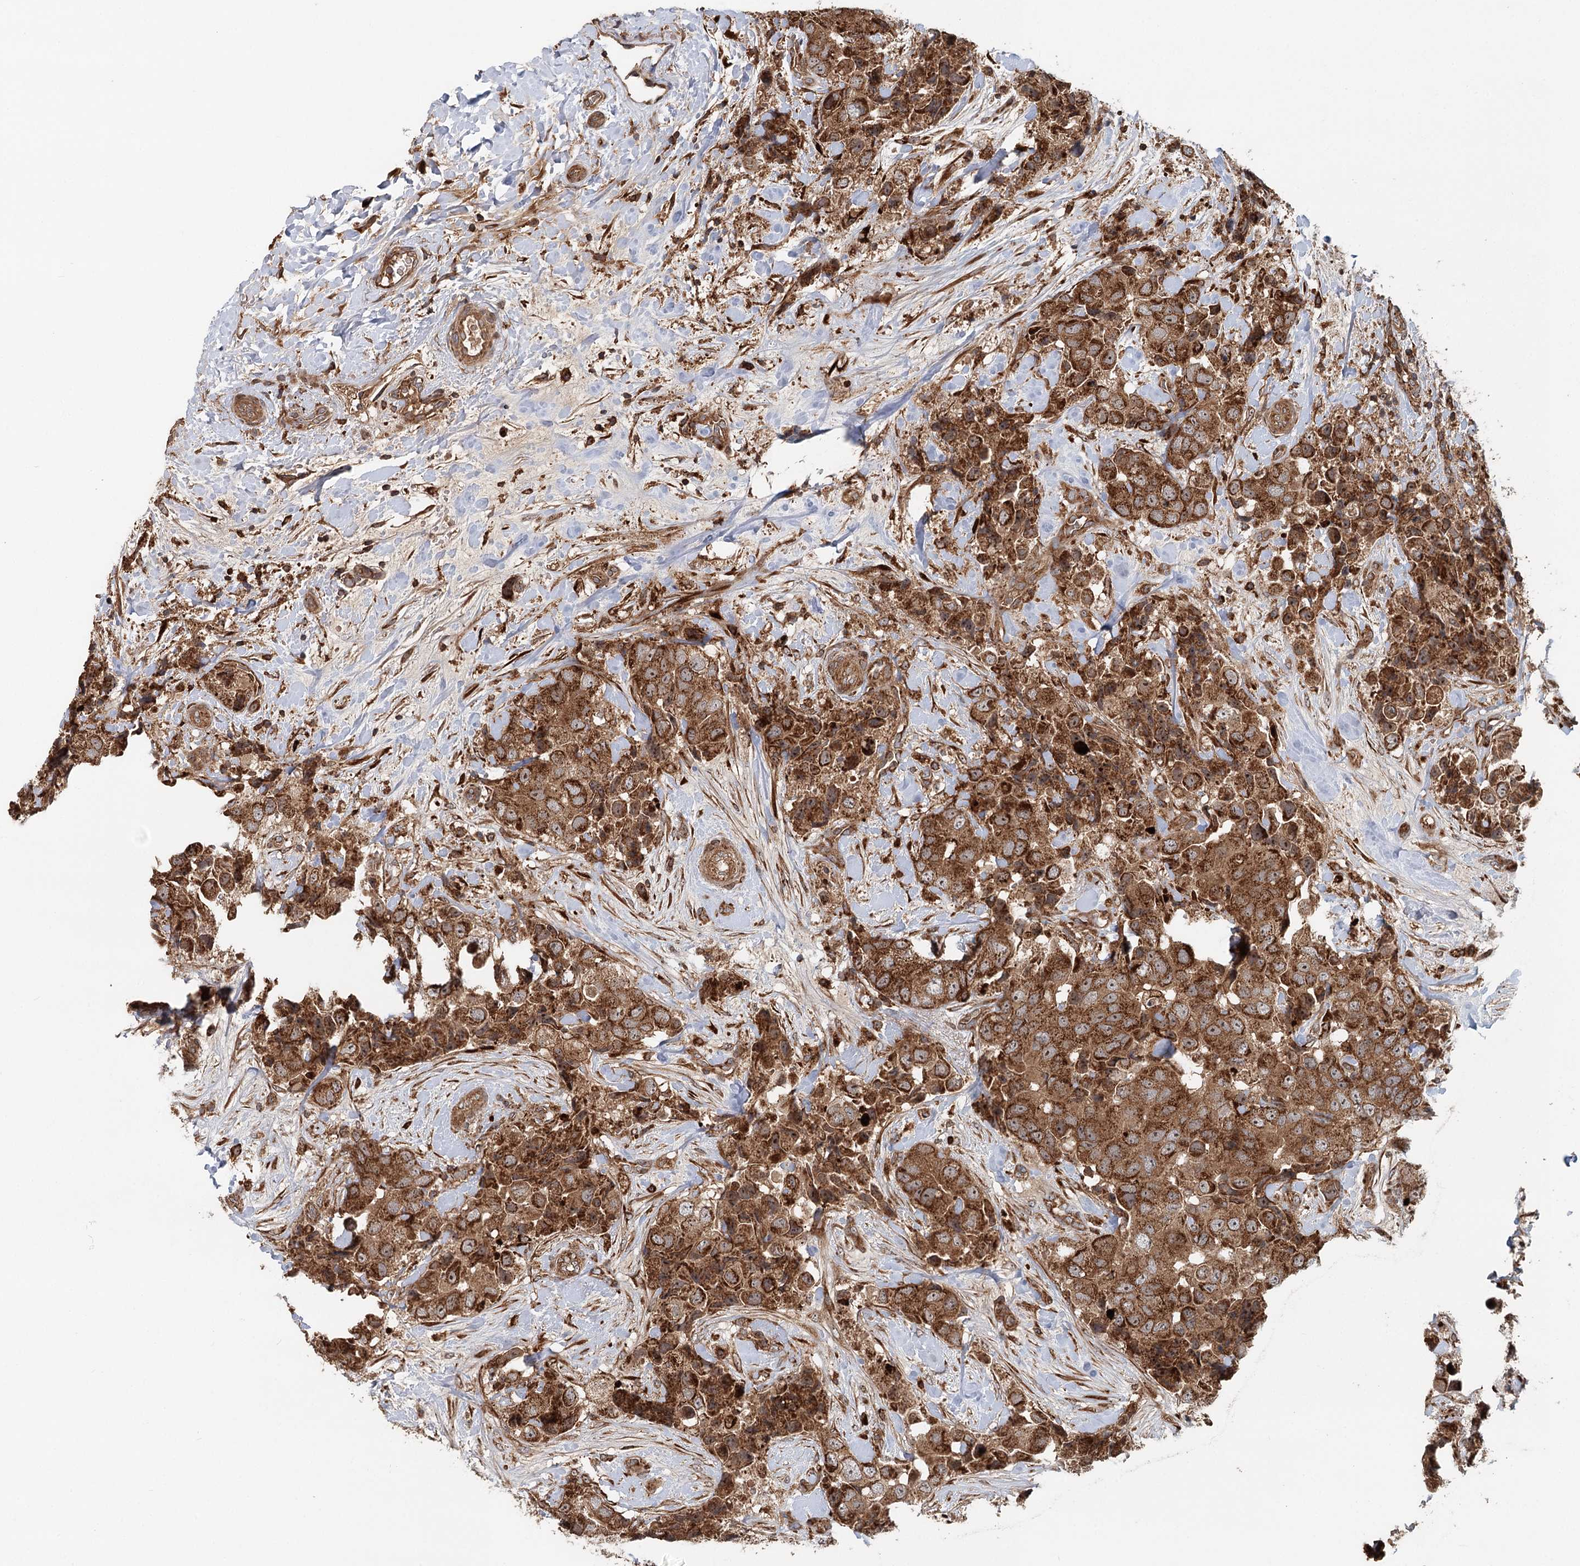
{"staining": {"intensity": "strong", "quantity": ">75%", "location": "cytoplasmic/membranous,nuclear"}, "tissue": "breast cancer", "cell_type": "Tumor cells", "image_type": "cancer", "snomed": [{"axis": "morphology", "description": "Duct carcinoma"}, {"axis": "topography", "description": "Breast"}], "caption": "A high amount of strong cytoplasmic/membranous and nuclear staining is identified in approximately >75% of tumor cells in breast cancer (infiltrating ductal carcinoma) tissue.", "gene": "RNF111", "patient": {"sex": "female", "age": 62}}